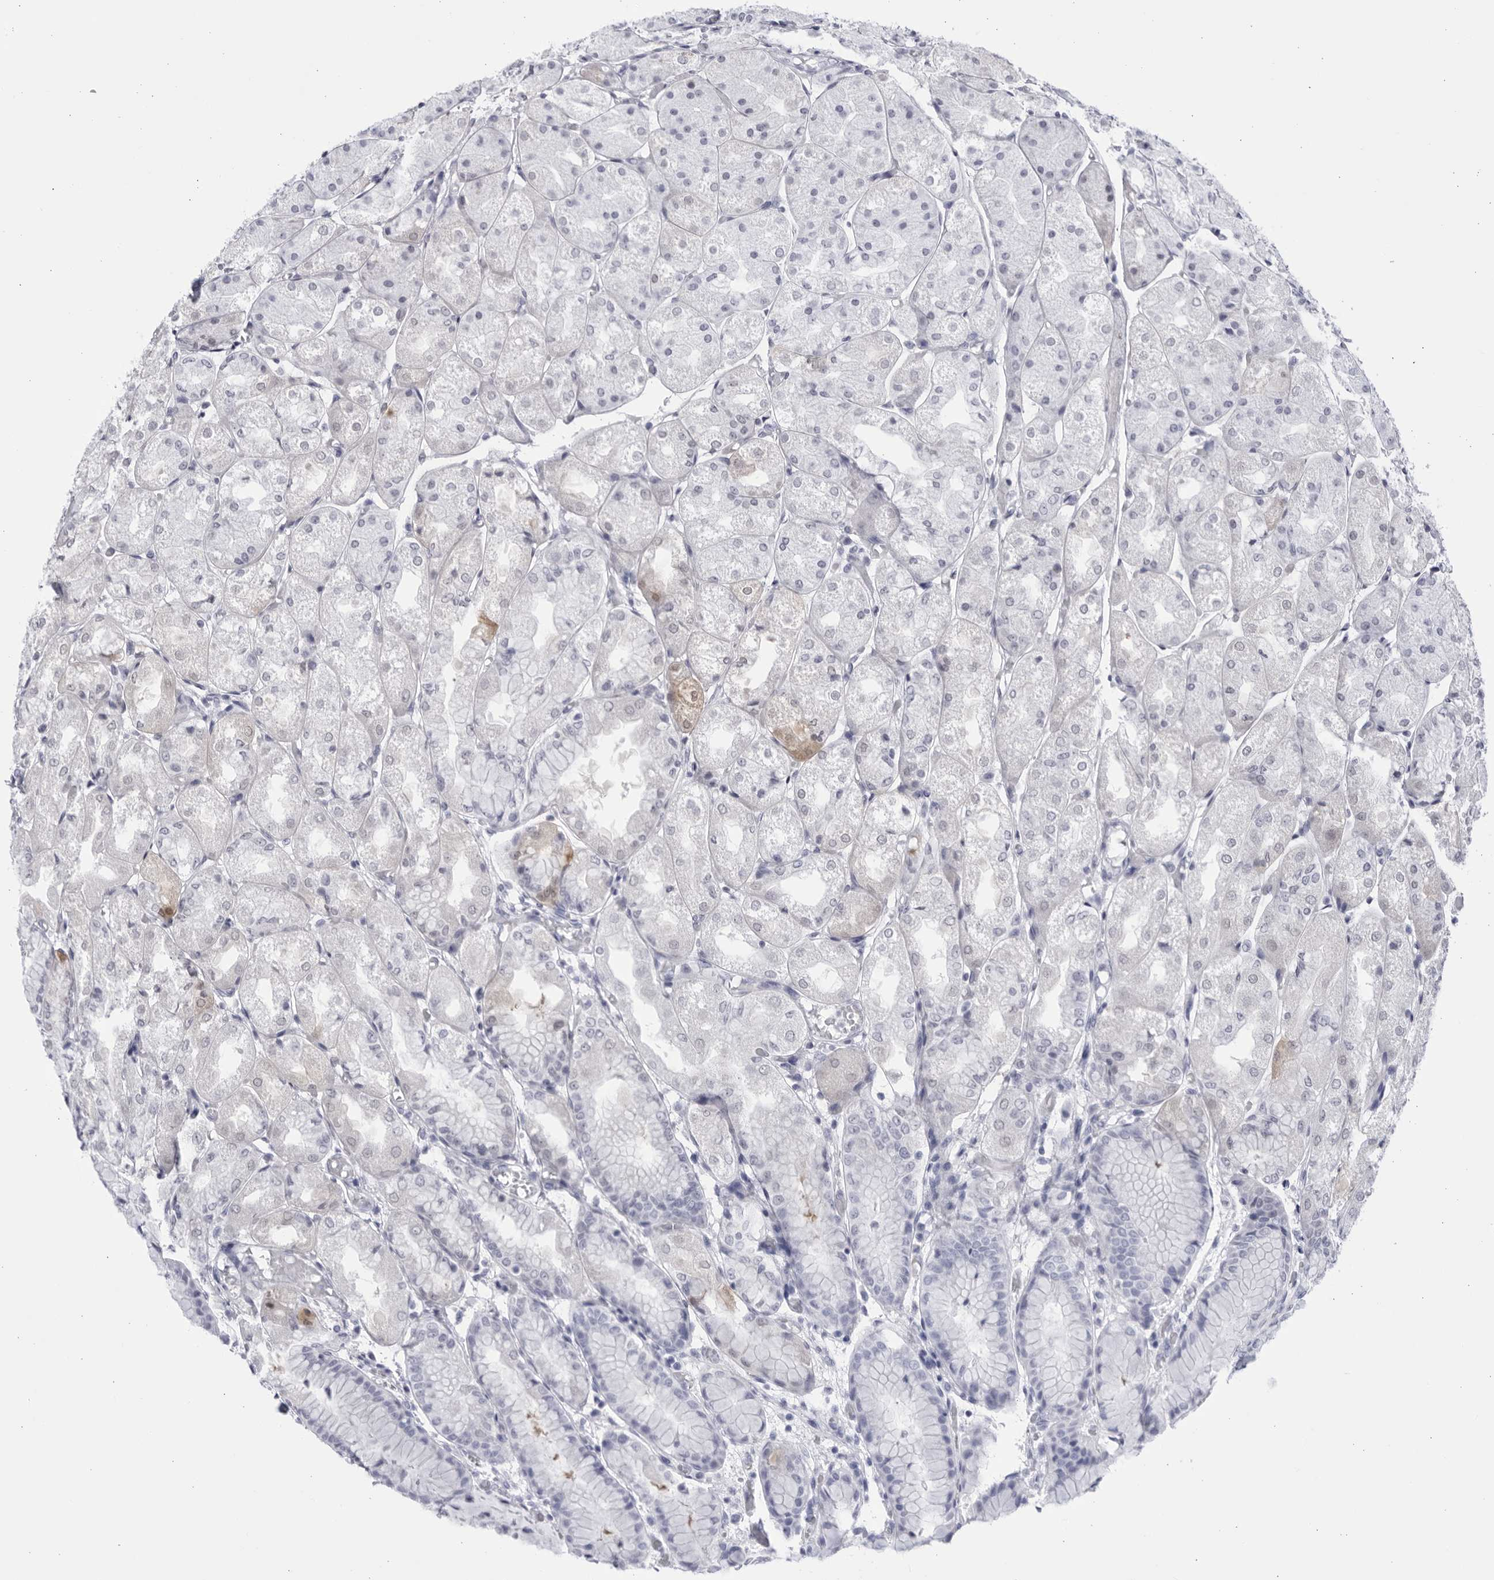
{"staining": {"intensity": "negative", "quantity": "none", "location": "none"}, "tissue": "stomach", "cell_type": "Glandular cells", "image_type": "normal", "snomed": [{"axis": "morphology", "description": "Normal tissue, NOS"}, {"axis": "topography", "description": "Stomach, upper"}], "caption": "High magnification brightfield microscopy of benign stomach stained with DAB (brown) and counterstained with hematoxylin (blue): glandular cells show no significant expression.", "gene": "CCDC181", "patient": {"sex": "male", "age": 72}}